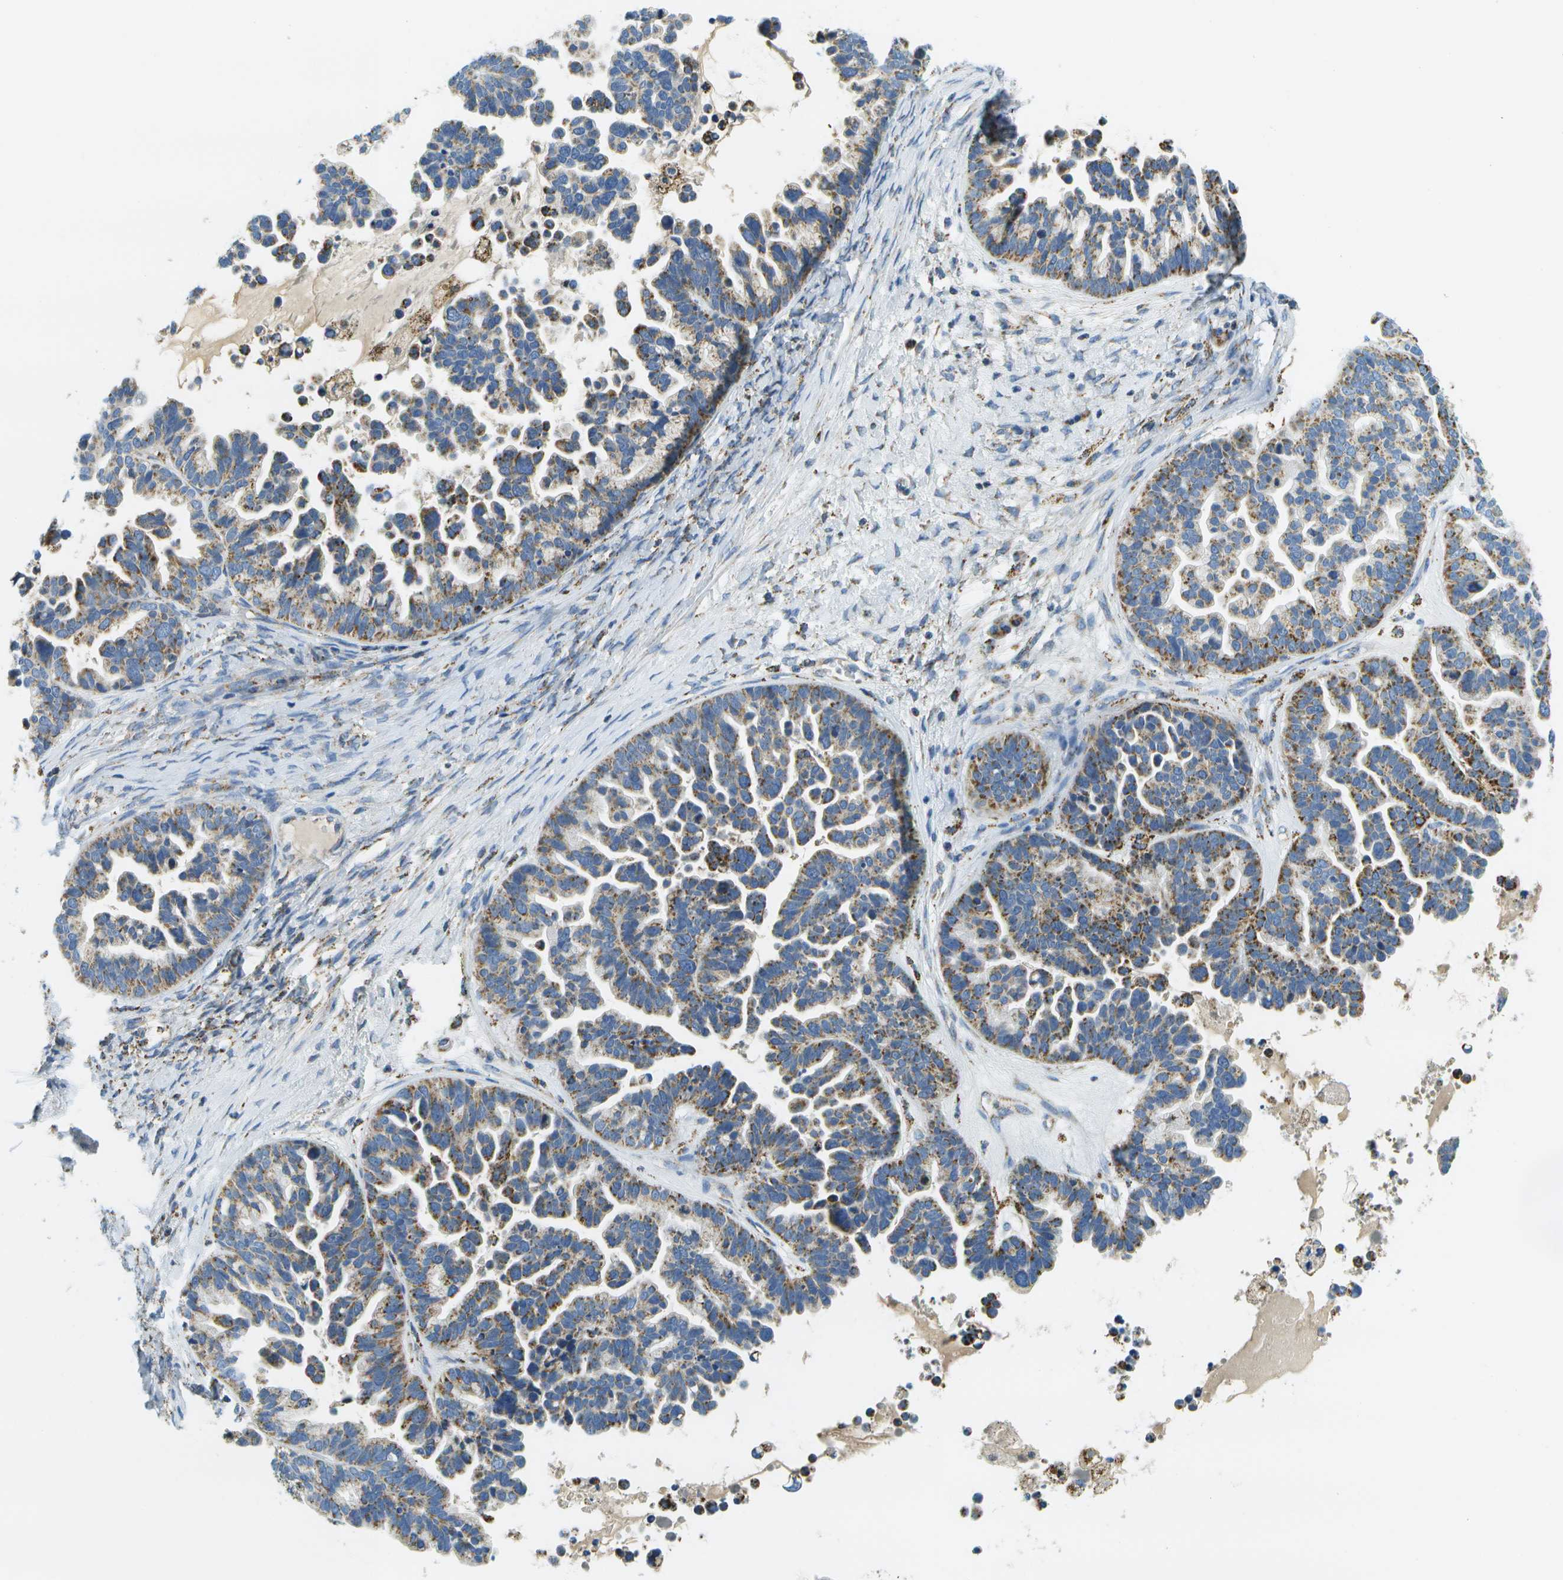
{"staining": {"intensity": "moderate", "quantity": ">75%", "location": "cytoplasmic/membranous"}, "tissue": "ovarian cancer", "cell_type": "Tumor cells", "image_type": "cancer", "snomed": [{"axis": "morphology", "description": "Cystadenocarcinoma, serous, NOS"}, {"axis": "topography", "description": "Ovary"}], "caption": "Protein positivity by IHC displays moderate cytoplasmic/membranous positivity in about >75% of tumor cells in ovarian cancer (serous cystadenocarcinoma). (DAB = brown stain, brightfield microscopy at high magnification).", "gene": "HLCS", "patient": {"sex": "female", "age": 56}}